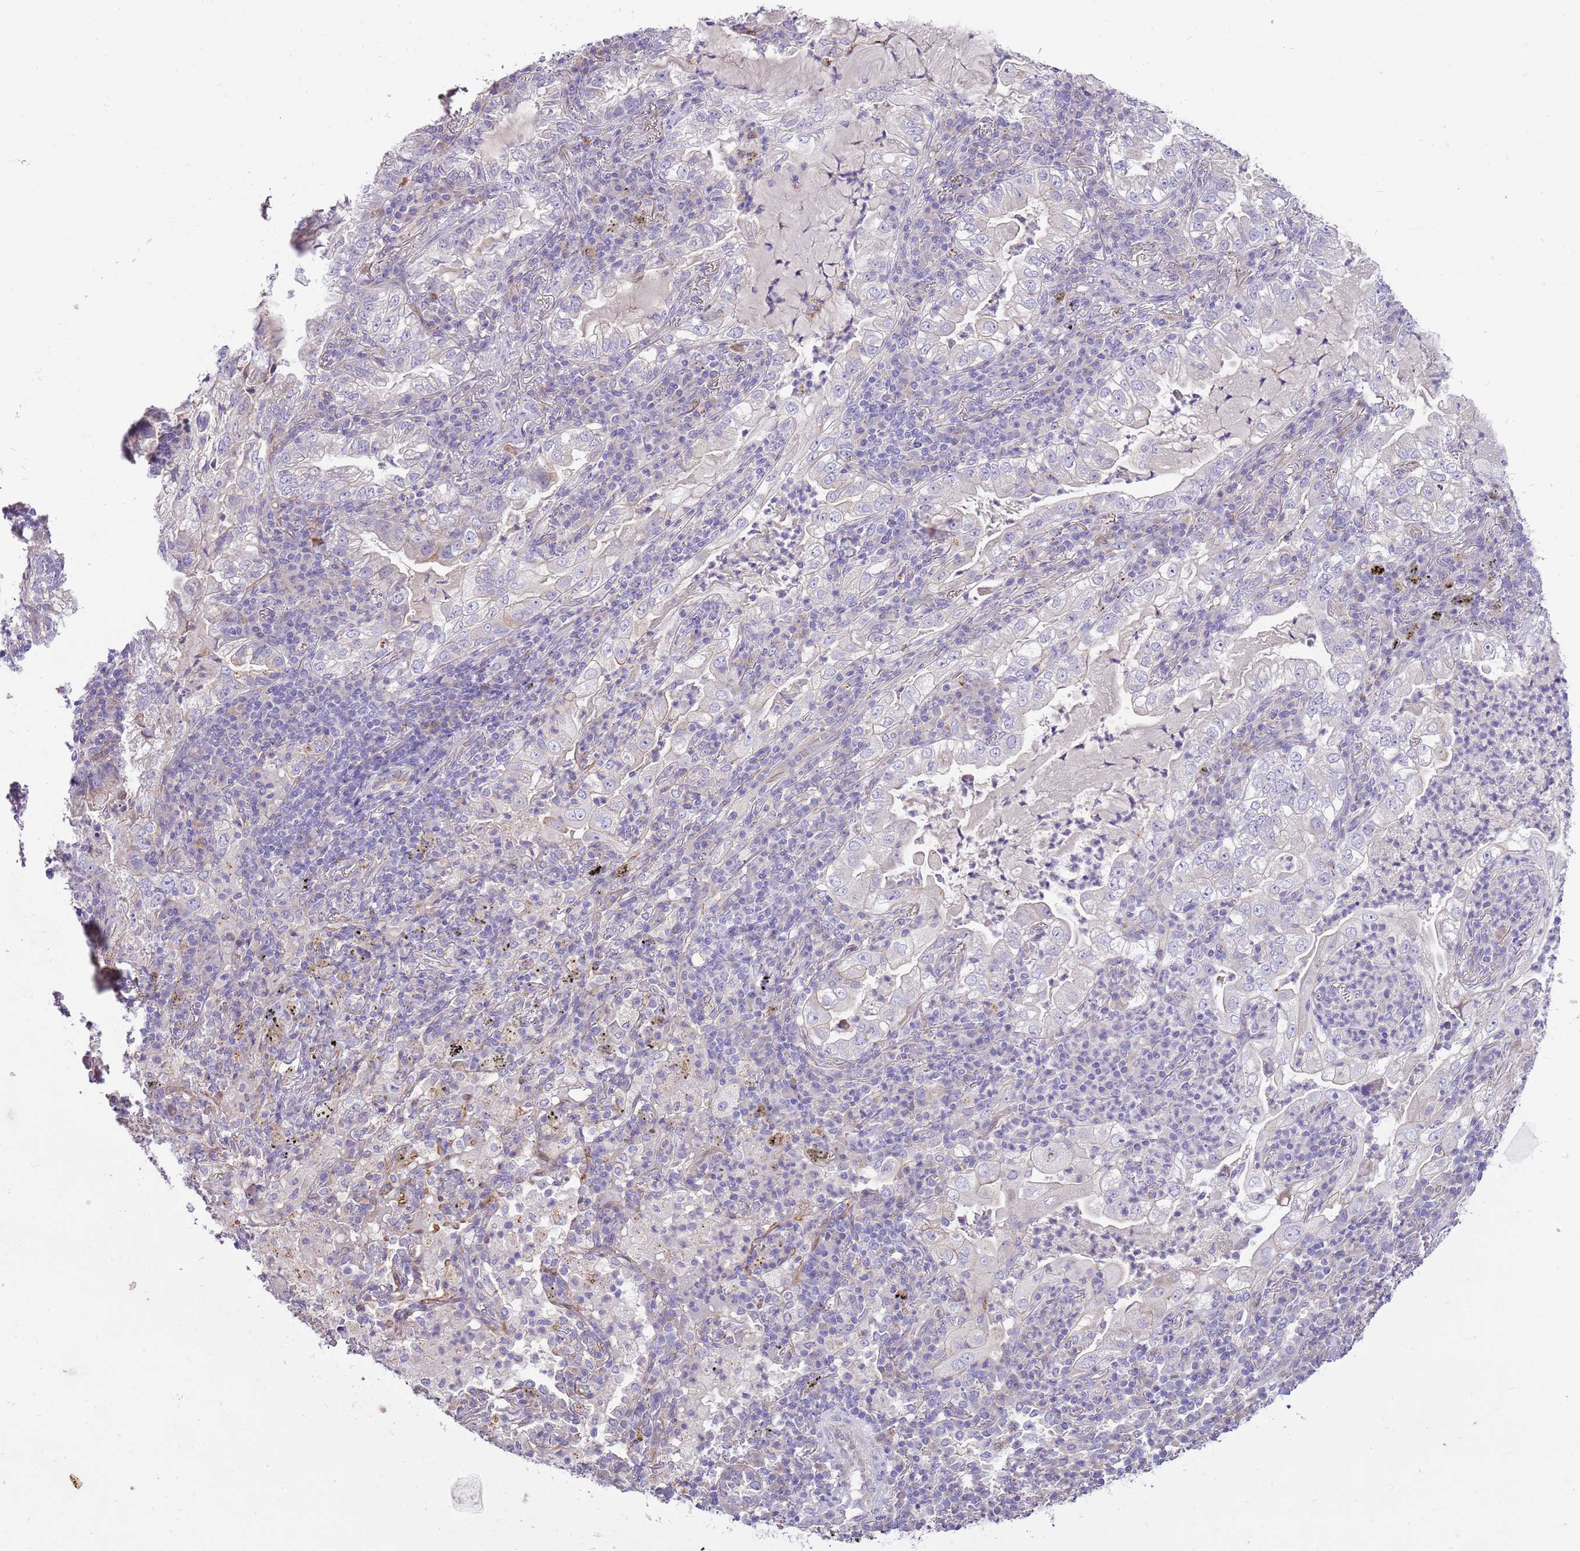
{"staining": {"intensity": "negative", "quantity": "none", "location": "none"}, "tissue": "lung cancer", "cell_type": "Tumor cells", "image_type": "cancer", "snomed": [{"axis": "morphology", "description": "Adenocarcinoma, NOS"}, {"axis": "topography", "description": "Lung"}], "caption": "High power microscopy image of an immunohistochemistry (IHC) photomicrograph of adenocarcinoma (lung), revealing no significant positivity in tumor cells.", "gene": "NTN4", "patient": {"sex": "female", "age": 73}}